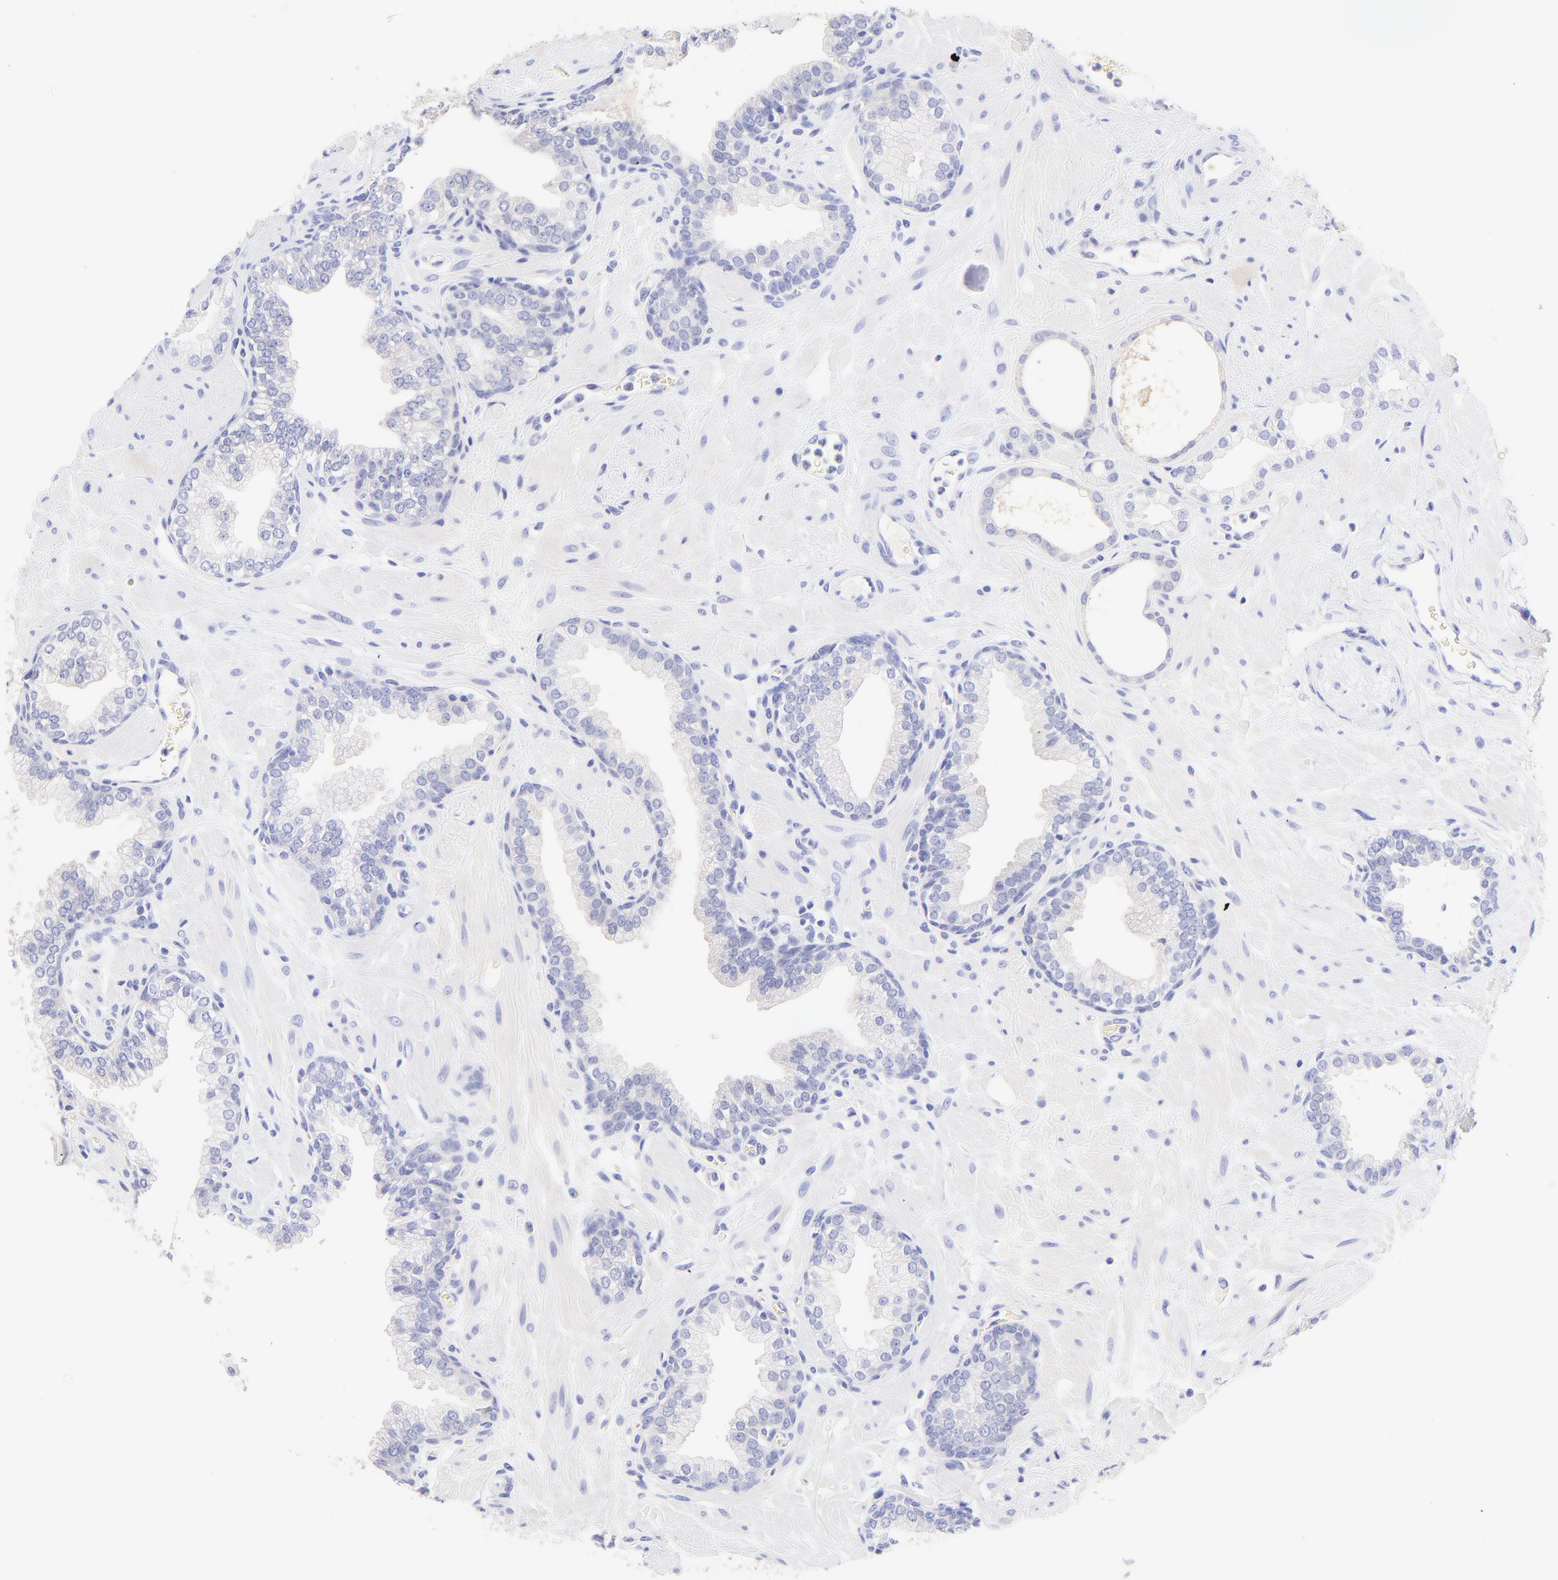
{"staining": {"intensity": "negative", "quantity": "none", "location": "none"}, "tissue": "prostate", "cell_type": "Glandular cells", "image_type": "normal", "snomed": [{"axis": "morphology", "description": "Normal tissue, NOS"}, {"axis": "topography", "description": "Prostate"}], "caption": "Immunohistochemistry (IHC) histopathology image of normal prostate: prostate stained with DAB (3,3'-diaminobenzidine) displays no significant protein expression in glandular cells.", "gene": "FRMPD3", "patient": {"sex": "male", "age": 60}}